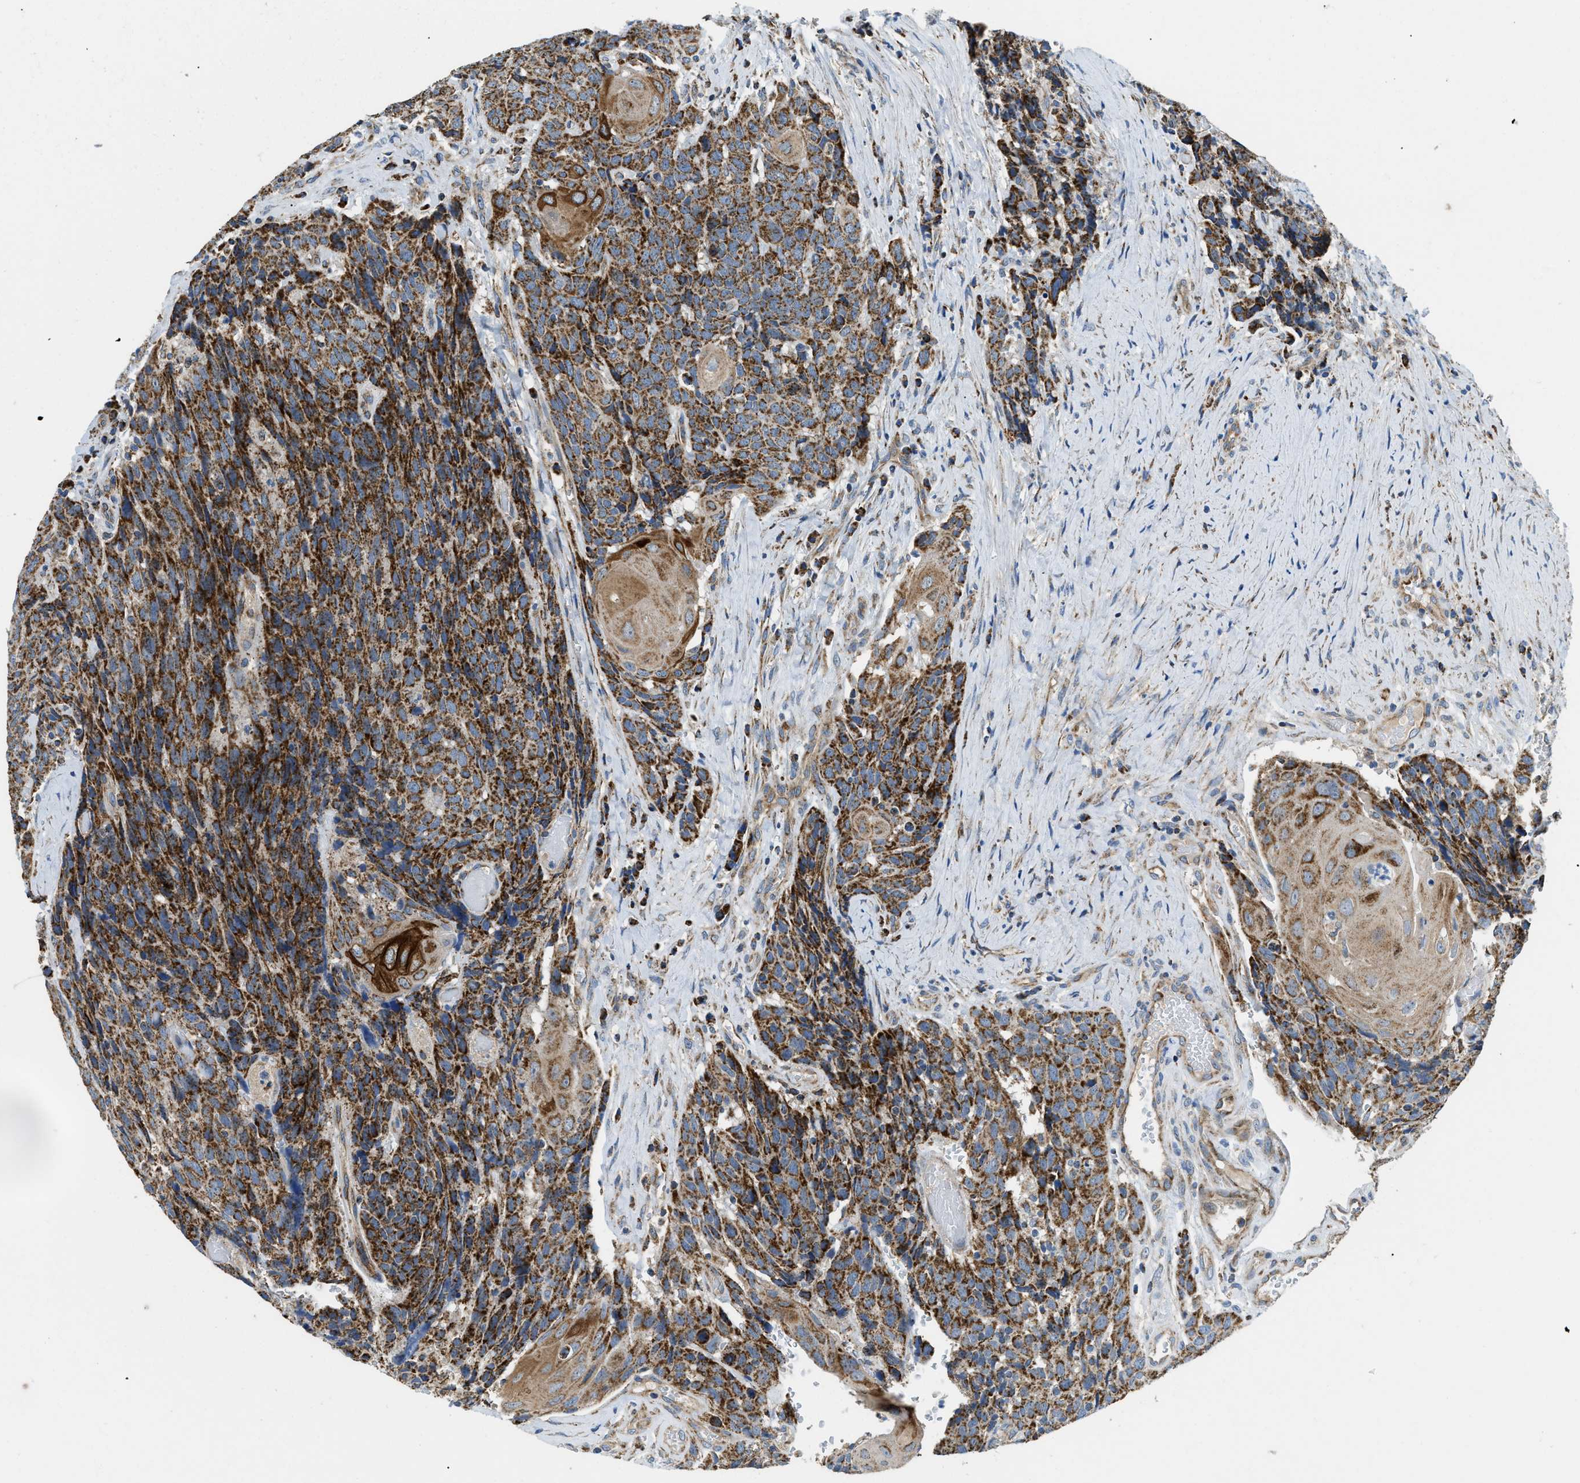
{"staining": {"intensity": "strong", "quantity": ">75%", "location": "cytoplasmic/membranous"}, "tissue": "head and neck cancer", "cell_type": "Tumor cells", "image_type": "cancer", "snomed": [{"axis": "morphology", "description": "Squamous cell carcinoma, NOS"}, {"axis": "topography", "description": "Head-Neck"}], "caption": "IHC image of neoplastic tissue: head and neck cancer (squamous cell carcinoma) stained using immunohistochemistry (IHC) shows high levels of strong protein expression localized specifically in the cytoplasmic/membranous of tumor cells, appearing as a cytoplasmic/membranous brown color.", "gene": "STK33", "patient": {"sex": "male", "age": 66}}